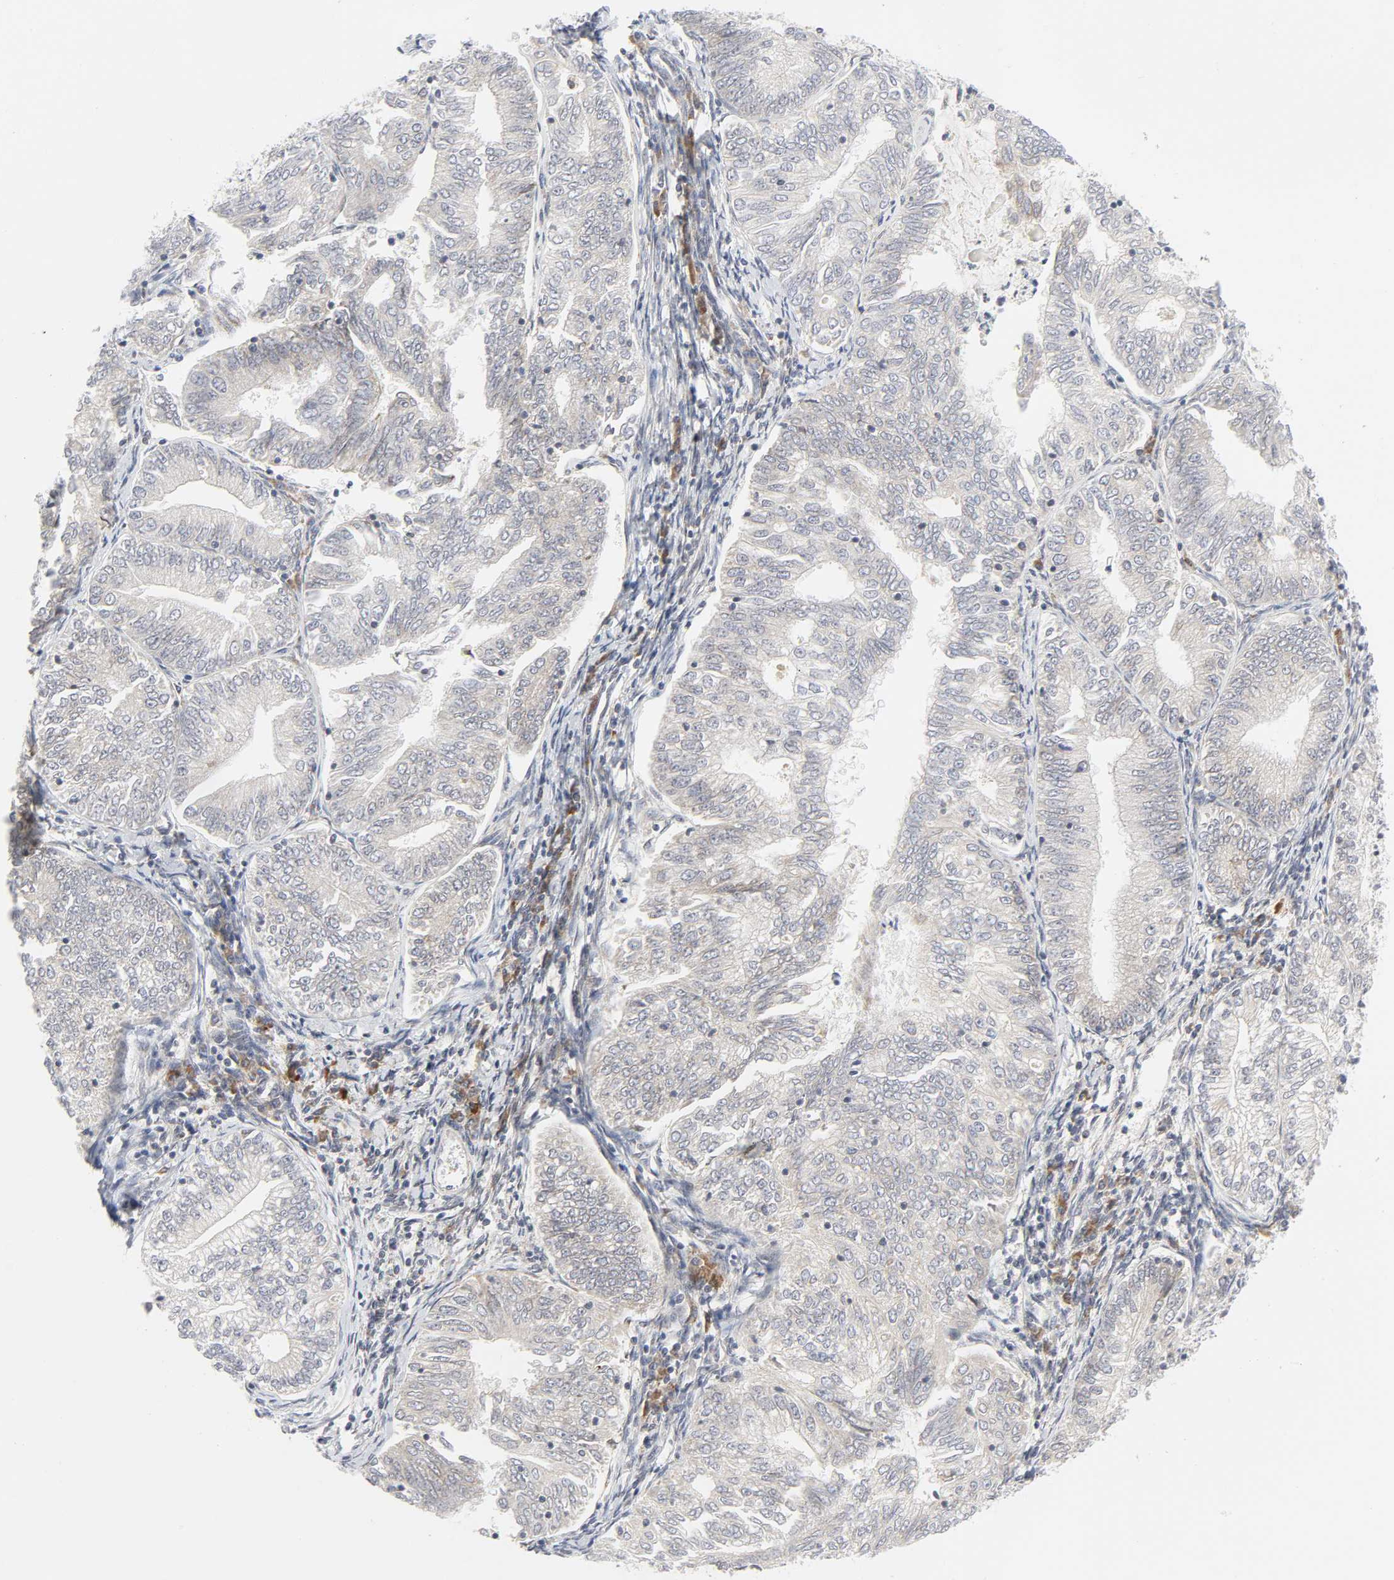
{"staining": {"intensity": "negative", "quantity": "none", "location": "none"}, "tissue": "endometrial cancer", "cell_type": "Tumor cells", "image_type": "cancer", "snomed": [{"axis": "morphology", "description": "Adenocarcinoma, NOS"}, {"axis": "topography", "description": "Endometrium"}], "caption": "This is a histopathology image of immunohistochemistry (IHC) staining of endometrial cancer (adenocarcinoma), which shows no positivity in tumor cells.", "gene": "LRP6", "patient": {"sex": "female", "age": 69}}